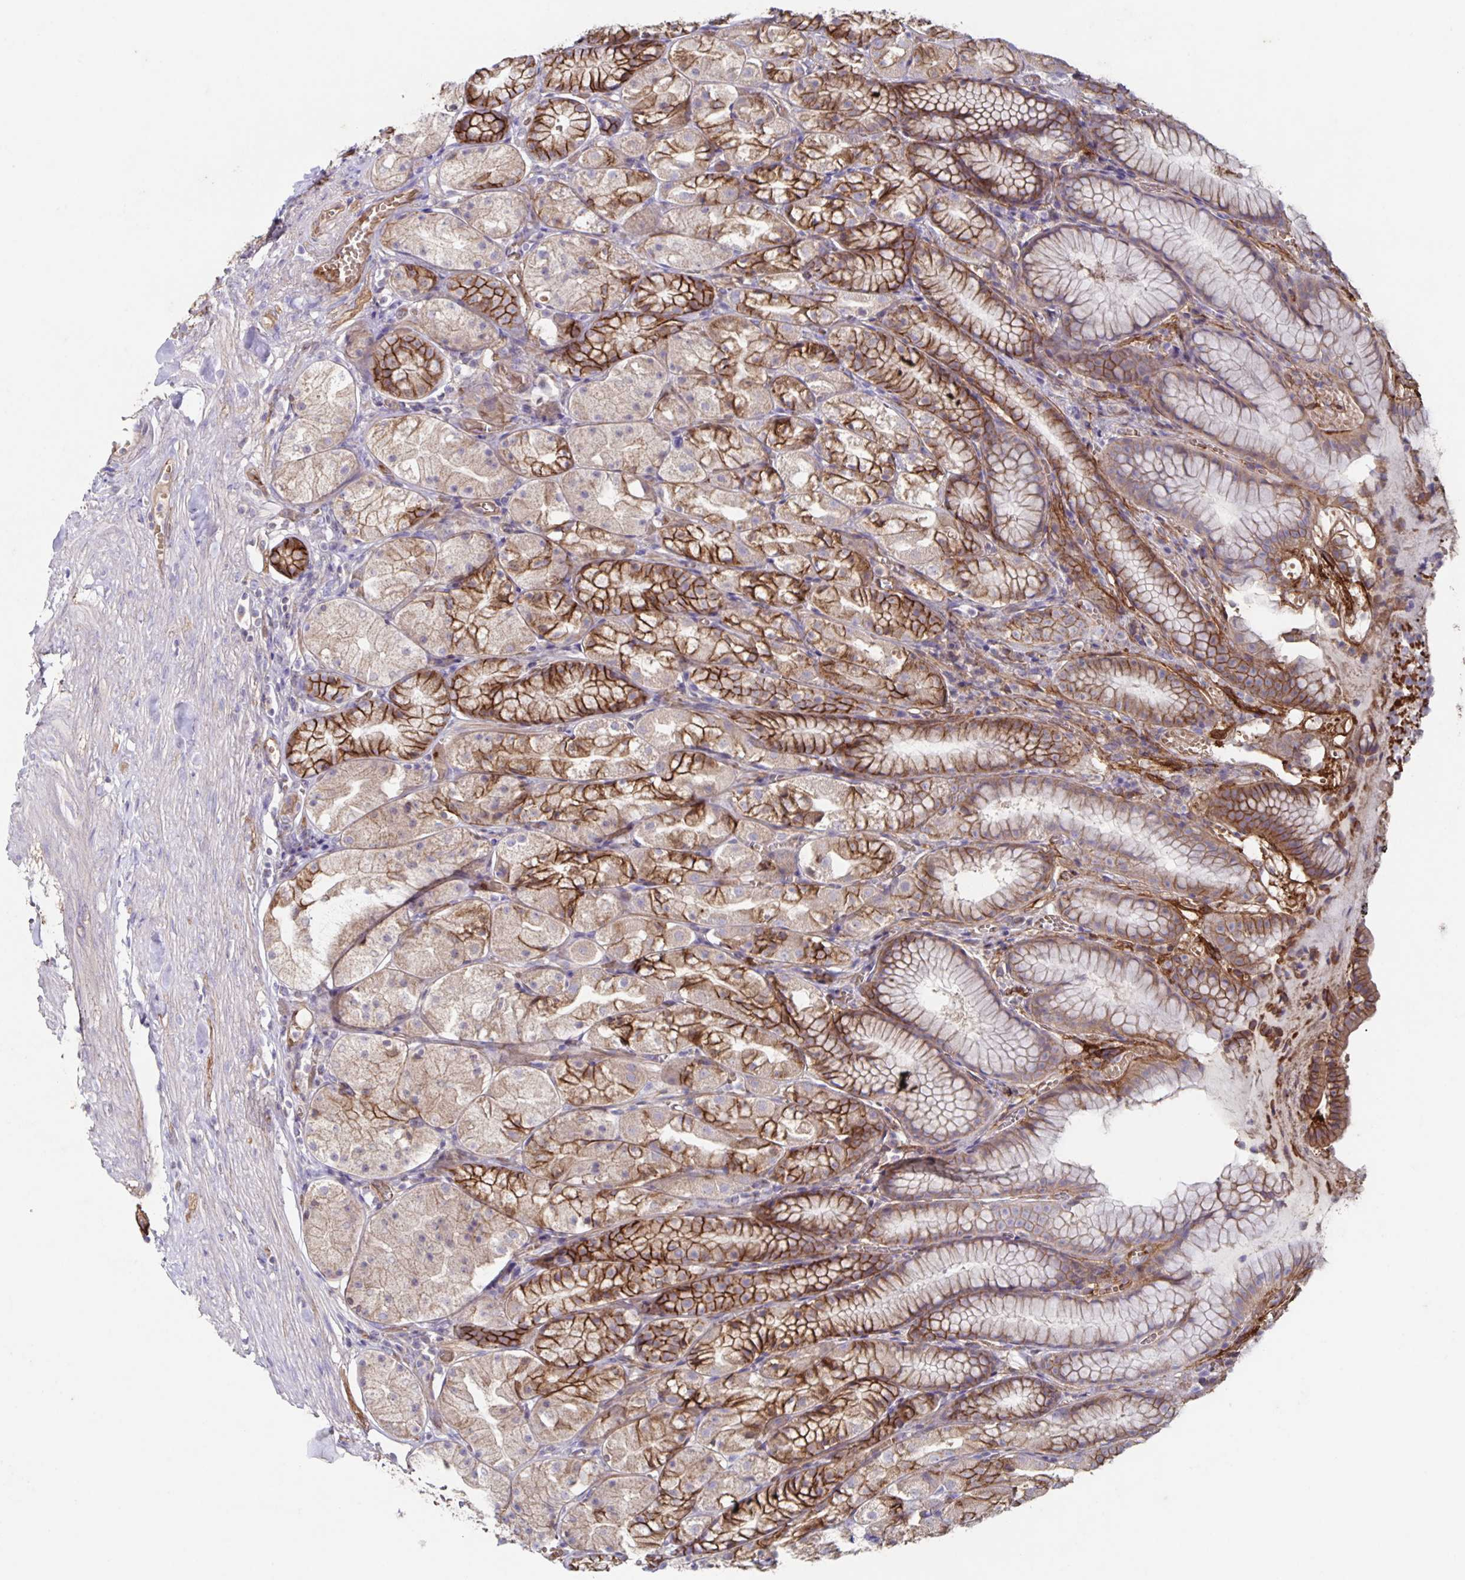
{"staining": {"intensity": "strong", "quantity": "25%-75%", "location": "cytoplasmic/membranous"}, "tissue": "stomach", "cell_type": "Glandular cells", "image_type": "normal", "snomed": [{"axis": "morphology", "description": "Normal tissue, NOS"}, {"axis": "topography", "description": "Stomach"}], "caption": "A brown stain shows strong cytoplasmic/membranous expression of a protein in glandular cells of unremarkable human stomach. The protein is stained brown, and the nuclei are stained in blue (DAB (3,3'-diaminobenzidine) IHC with brightfield microscopy, high magnification).", "gene": "ITGA2", "patient": {"sex": "male", "age": 70}}